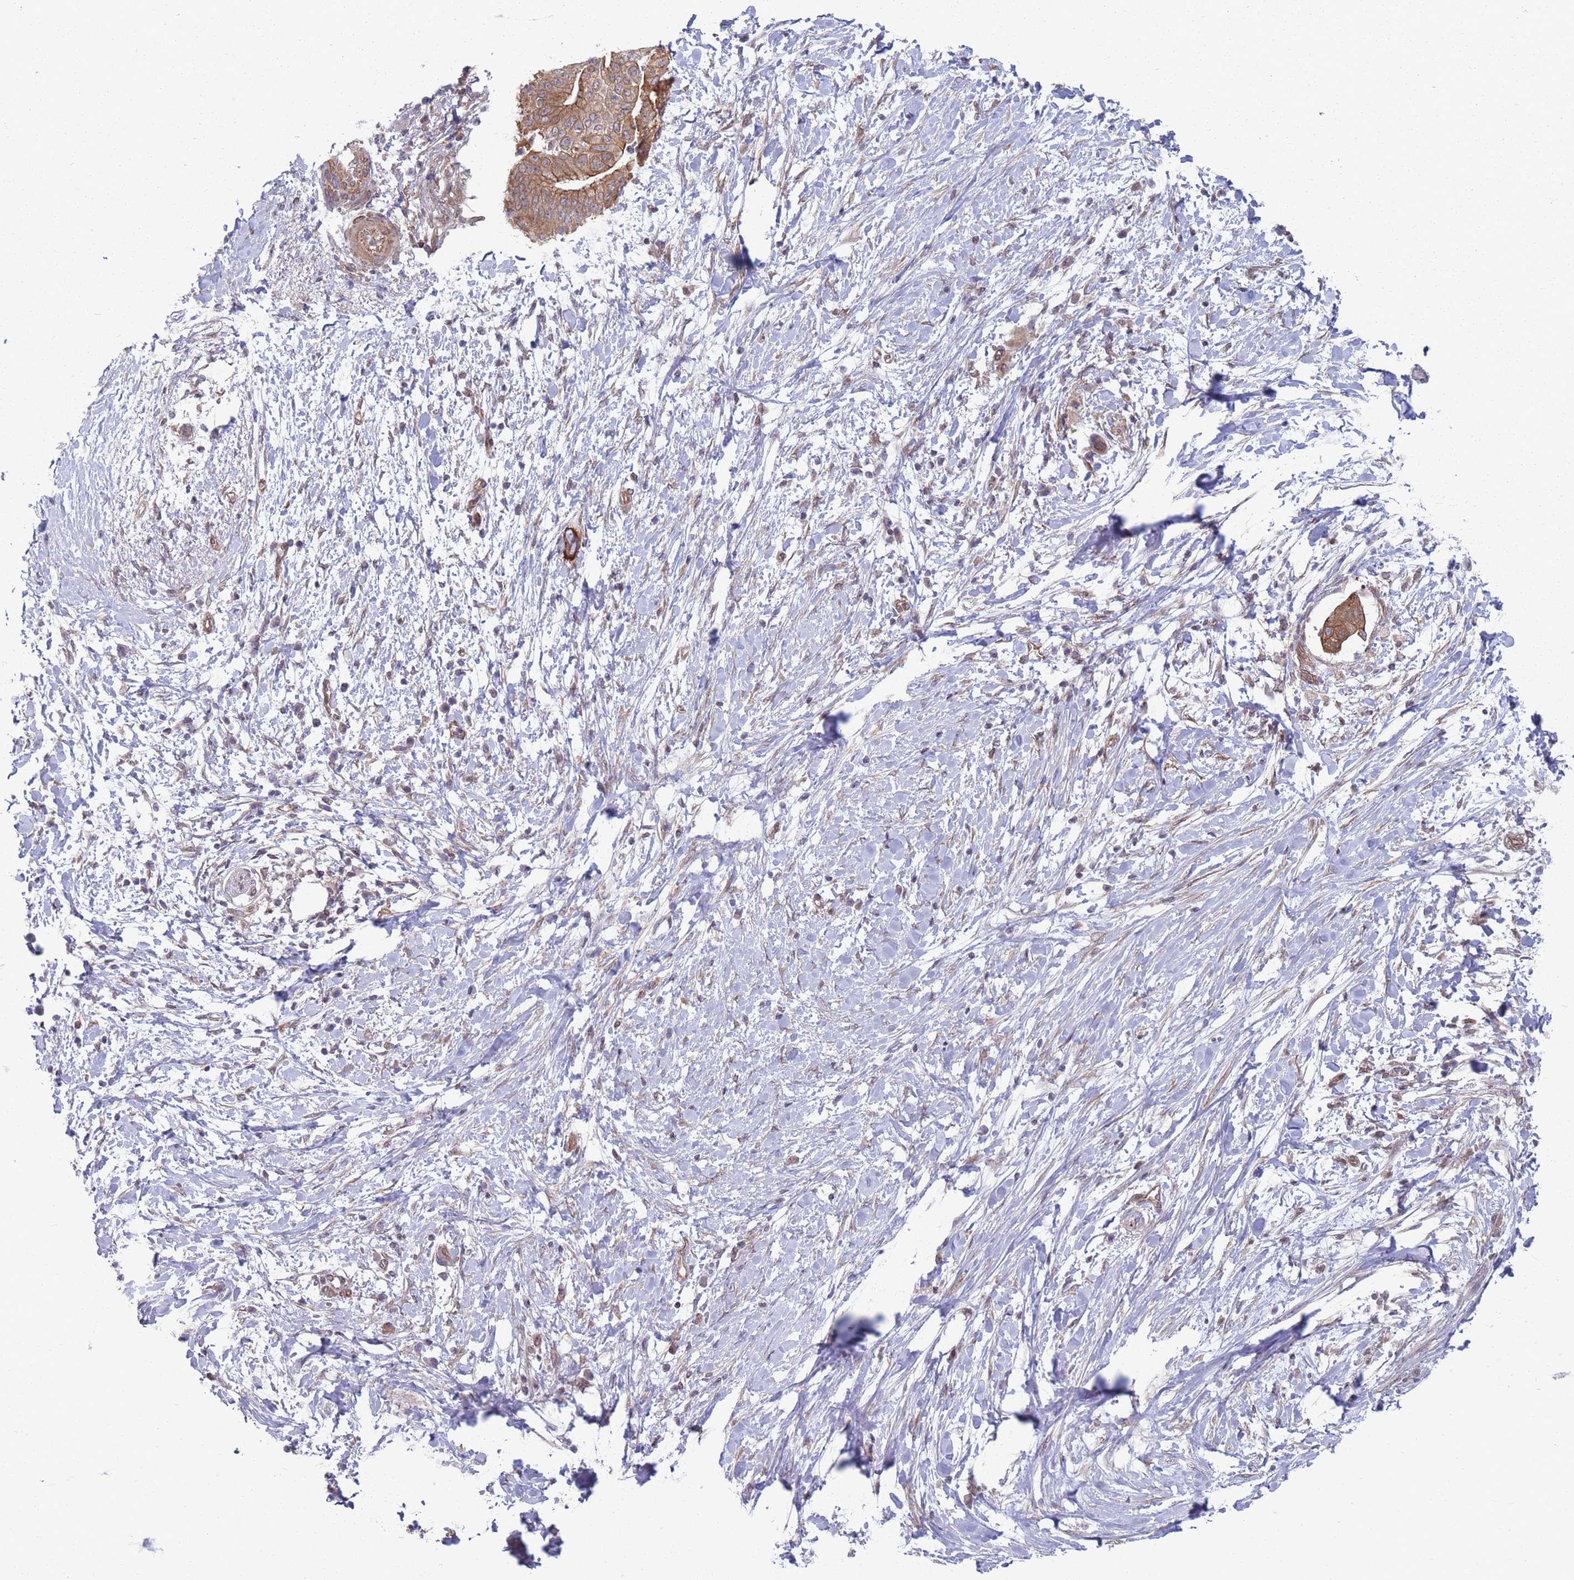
{"staining": {"intensity": "moderate", "quantity": ">75%", "location": "cytoplasmic/membranous"}, "tissue": "pancreatic cancer", "cell_type": "Tumor cells", "image_type": "cancer", "snomed": [{"axis": "morphology", "description": "Adenocarcinoma, NOS"}, {"axis": "topography", "description": "Pancreas"}], "caption": "Pancreatic adenocarcinoma was stained to show a protein in brown. There is medium levels of moderate cytoplasmic/membranous staining in approximately >75% of tumor cells.", "gene": "VRK2", "patient": {"sex": "male", "age": 68}}